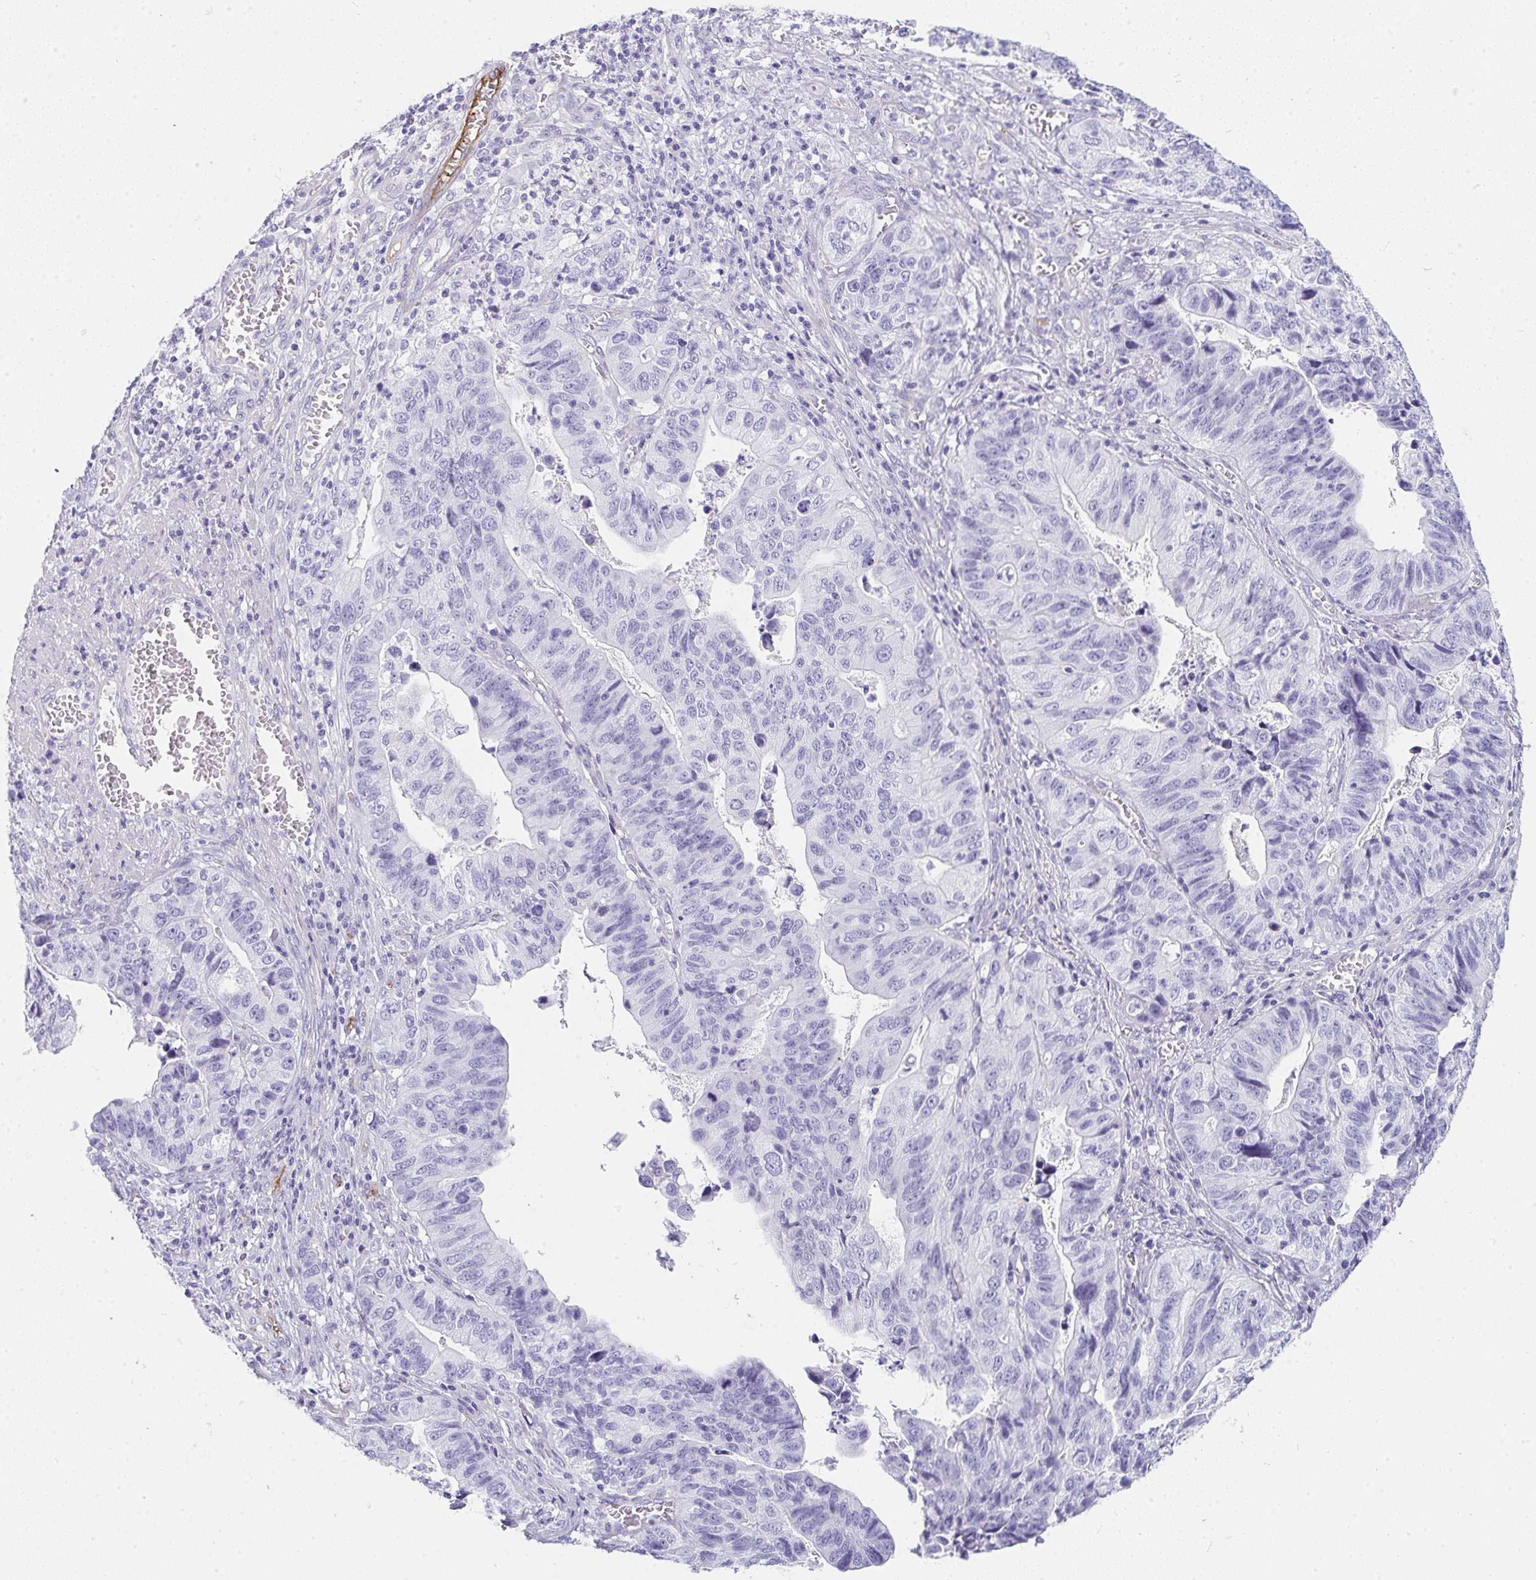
{"staining": {"intensity": "negative", "quantity": "none", "location": "none"}, "tissue": "stomach cancer", "cell_type": "Tumor cells", "image_type": "cancer", "snomed": [{"axis": "morphology", "description": "Adenocarcinoma, NOS"}, {"axis": "topography", "description": "Stomach, upper"}], "caption": "An IHC micrograph of stomach cancer is shown. There is no staining in tumor cells of stomach cancer. (DAB (3,3'-diaminobenzidine) immunohistochemistry (IHC), high magnification).", "gene": "PRND", "patient": {"sex": "female", "age": 67}}